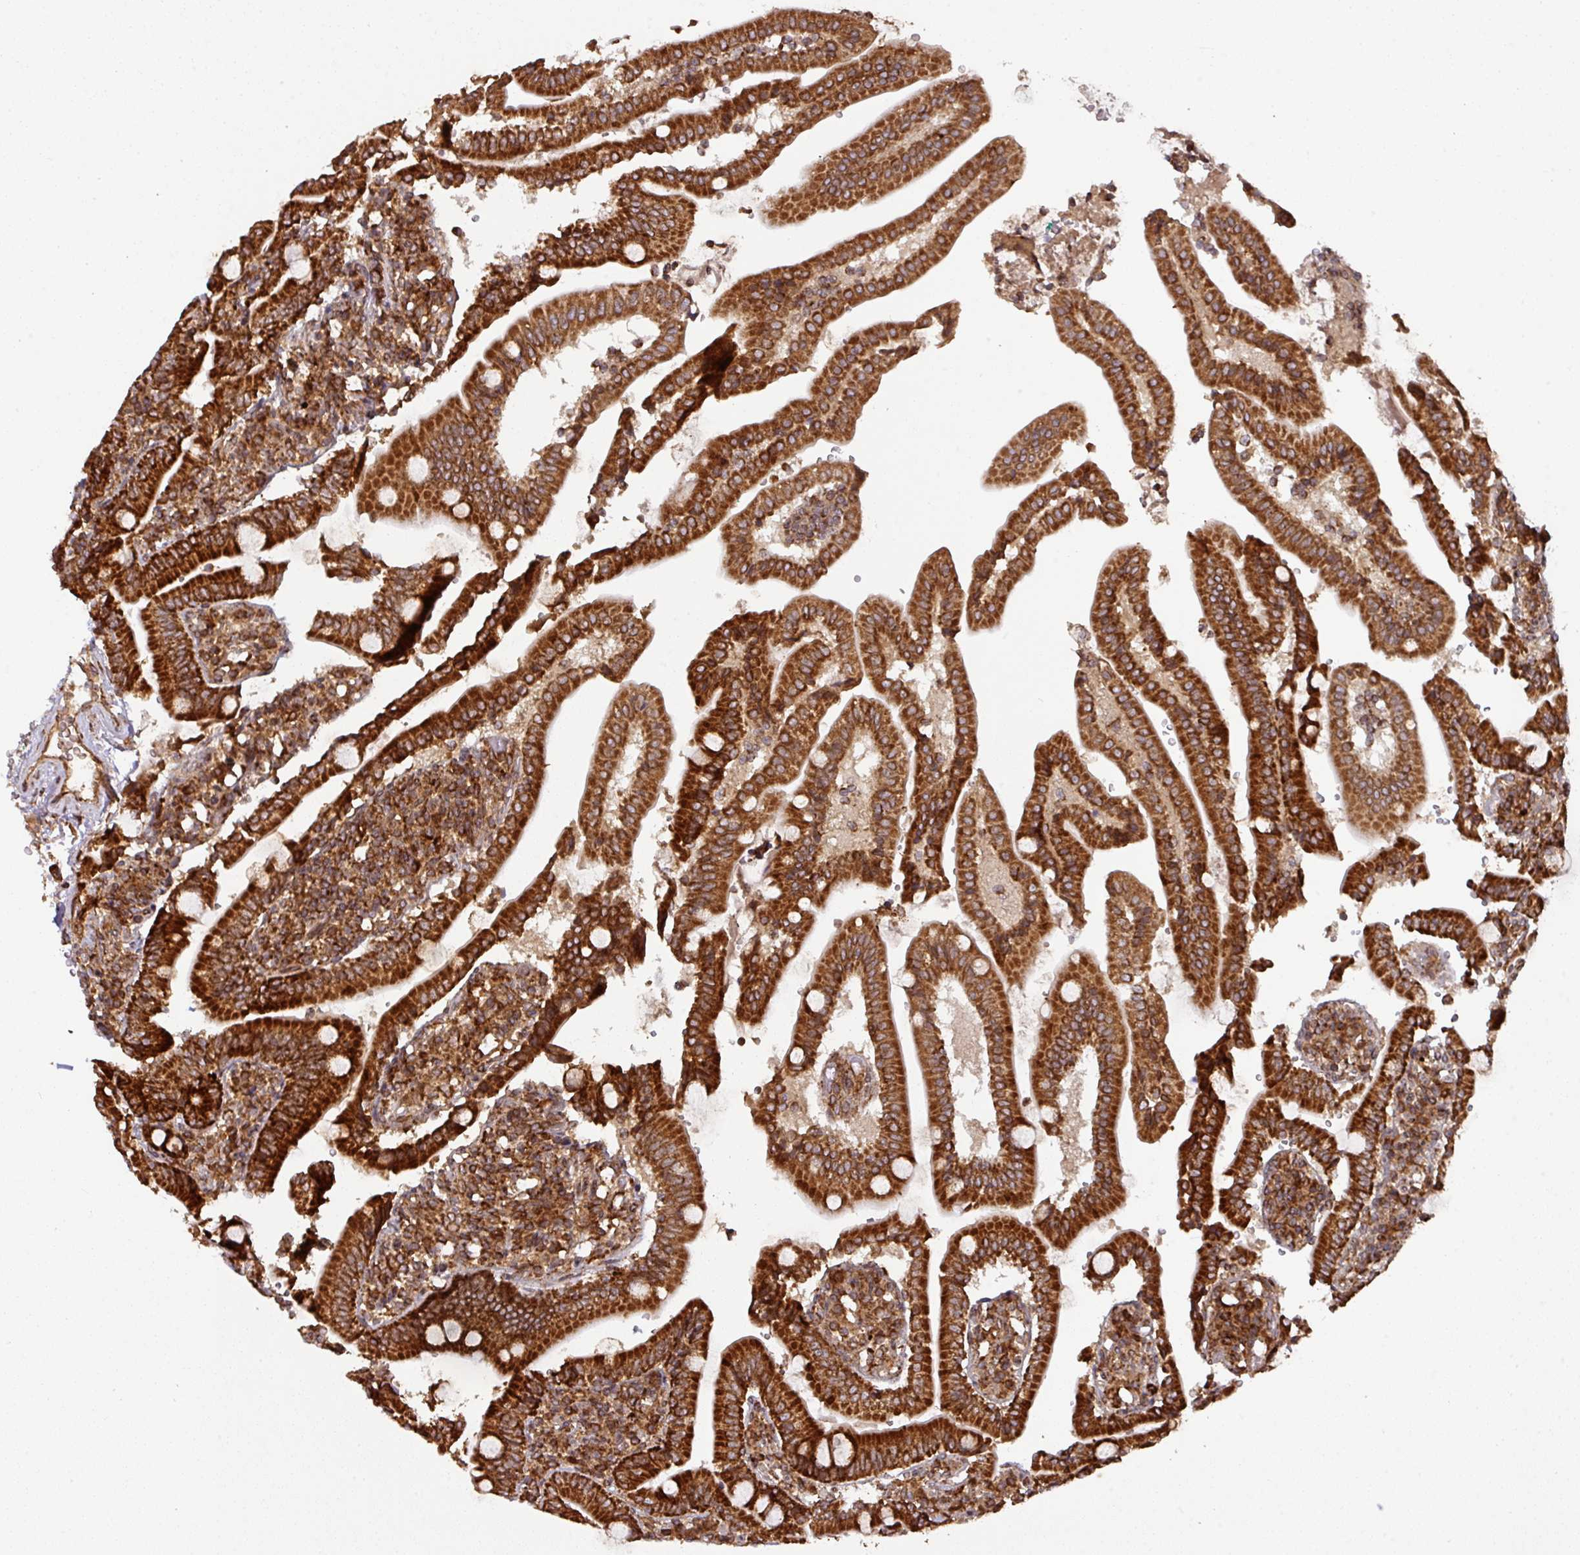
{"staining": {"intensity": "strong", "quantity": ">75%", "location": "cytoplasmic/membranous"}, "tissue": "duodenum", "cell_type": "Glandular cells", "image_type": "normal", "snomed": [{"axis": "morphology", "description": "Normal tissue, NOS"}, {"axis": "topography", "description": "Duodenum"}], "caption": "This image demonstrates immunohistochemistry (IHC) staining of normal human duodenum, with high strong cytoplasmic/membranous expression in about >75% of glandular cells.", "gene": "TRAP1", "patient": {"sex": "female", "age": 67}}